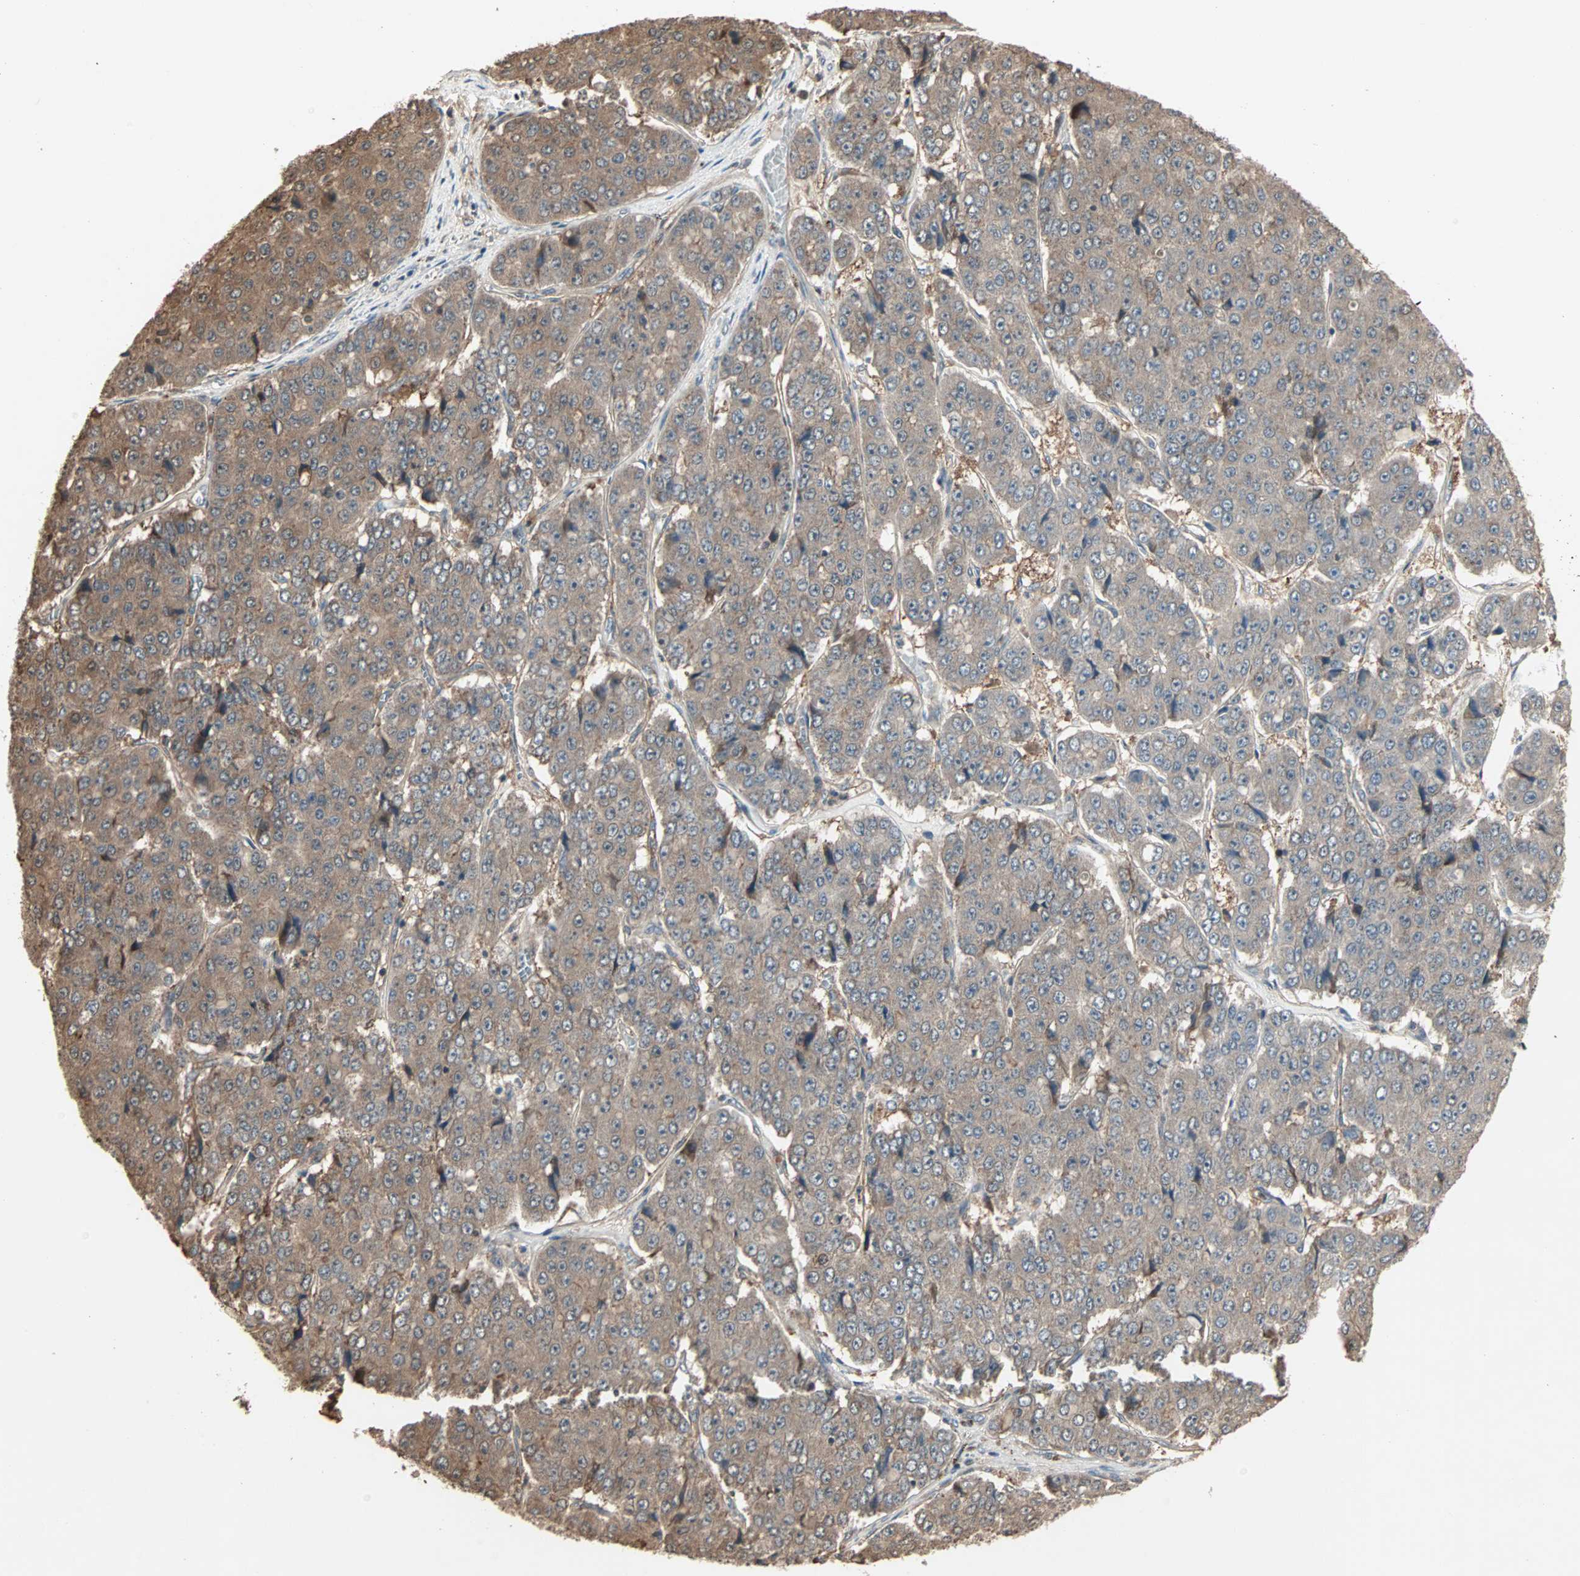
{"staining": {"intensity": "moderate", "quantity": ">75%", "location": "cytoplasmic/membranous"}, "tissue": "pancreatic cancer", "cell_type": "Tumor cells", "image_type": "cancer", "snomed": [{"axis": "morphology", "description": "Adenocarcinoma, NOS"}, {"axis": "topography", "description": "Pancreas"}], "caption": "A high-resolution histopathology image shows IHC staining of pancreatic adenocarcinoma, which displays moderate cytoplasmic/membranous staining in about >75% of tumor cells.", "gene": "DRG2", "patient": {"sex": "male", "age": 50}}